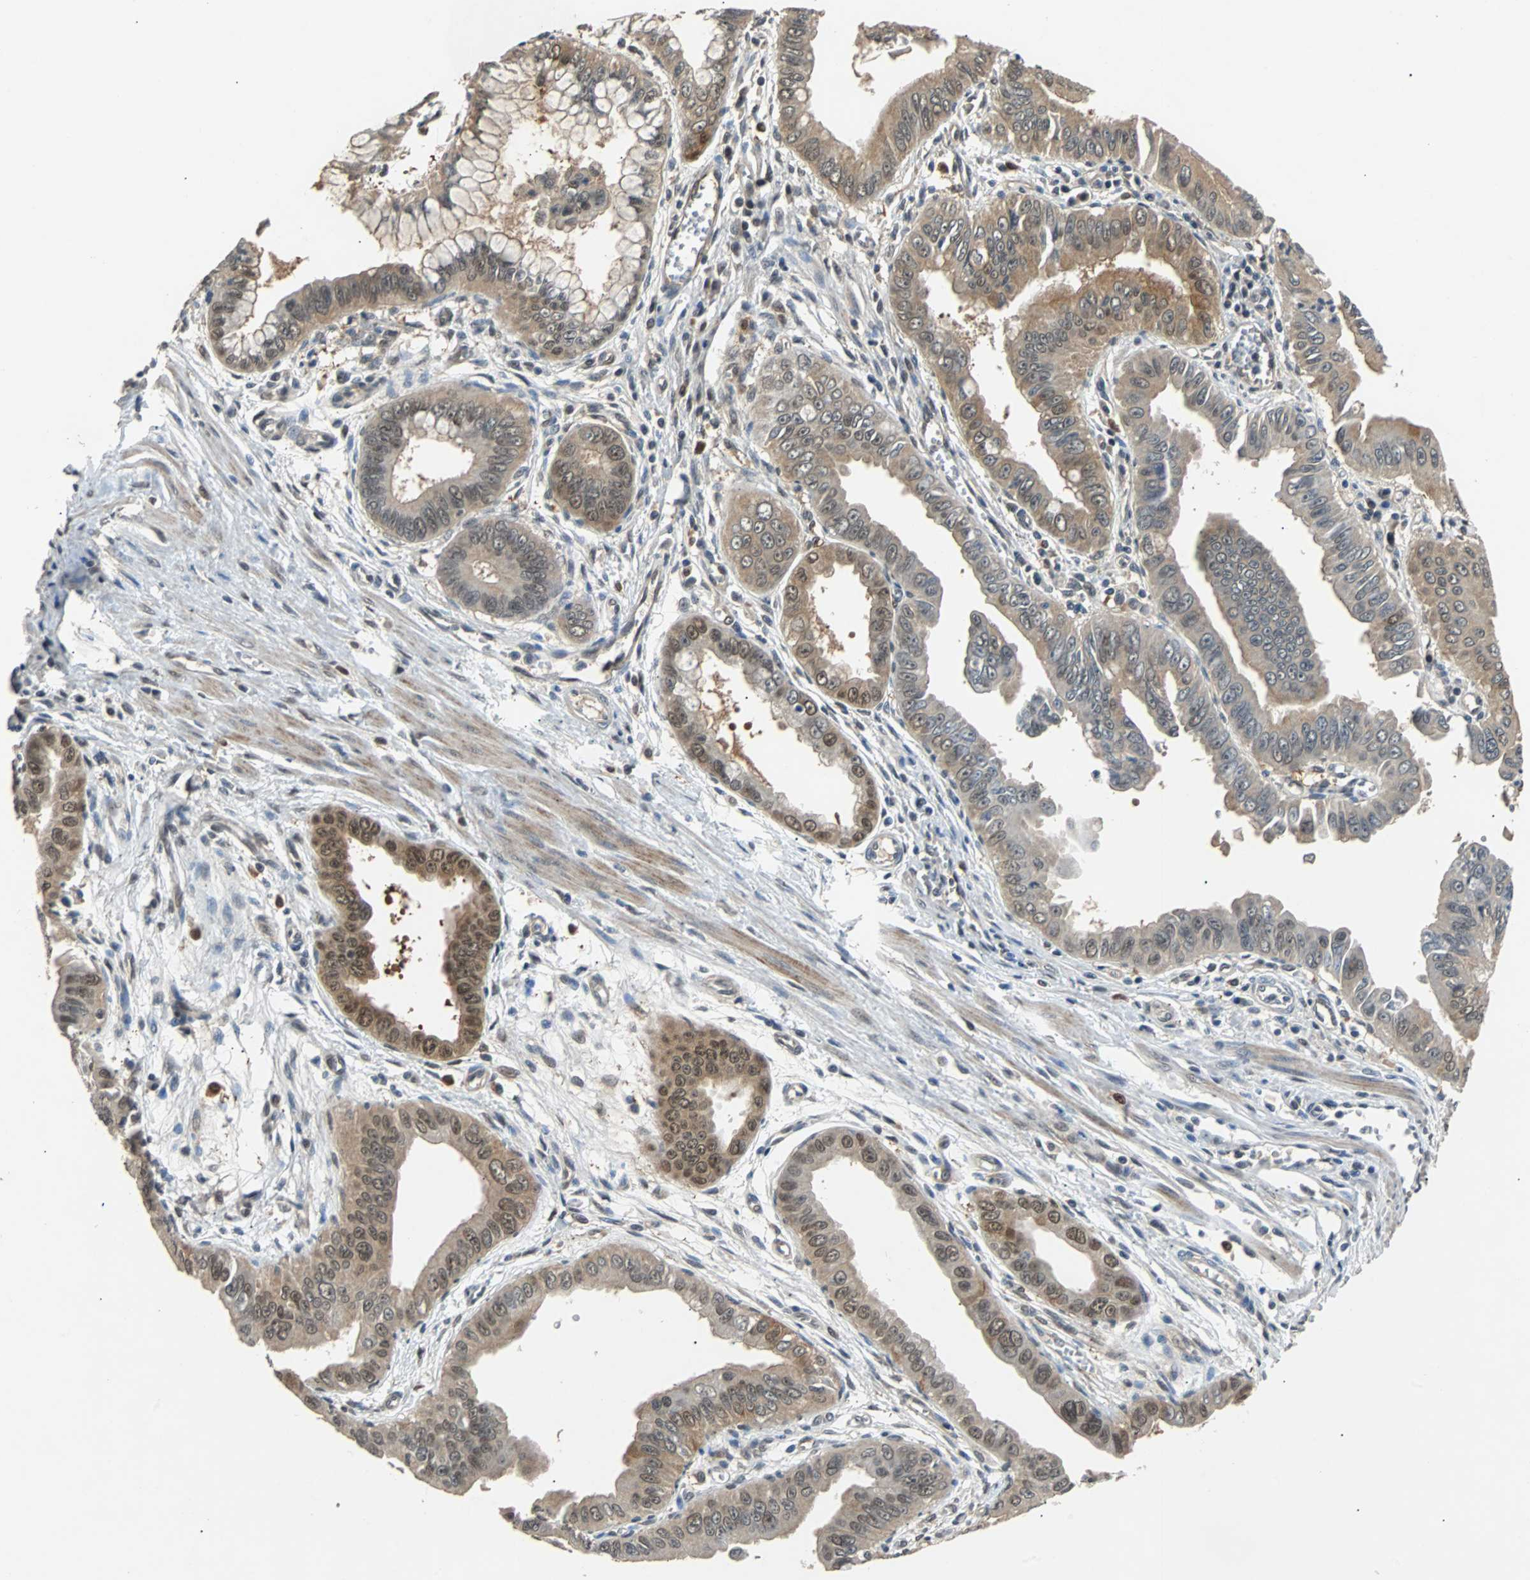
{"staining": {"intensity": "weak", "quantity": ">75%", "location": "cytoplasmic/membranous,nuclear"}, "tissue": "pancreatic cancer", "cell_type": "Tumor cells", "image_type": "cancer", "snomed": [{"axis": "morphology", "description": "Normal tissue, NOS"}, {"axis": "topography", "description": "Lymph node"}], "caption": "A photomicrograph showing weak cytoplasmic/membranous and nuclear positivity in approximately >75% of tumor cells in pancreatic cancer, as visualized by brown immunohistochemical staining.", "gene": "PRDX6", "patient": {"sex": "male", "age": 50}}